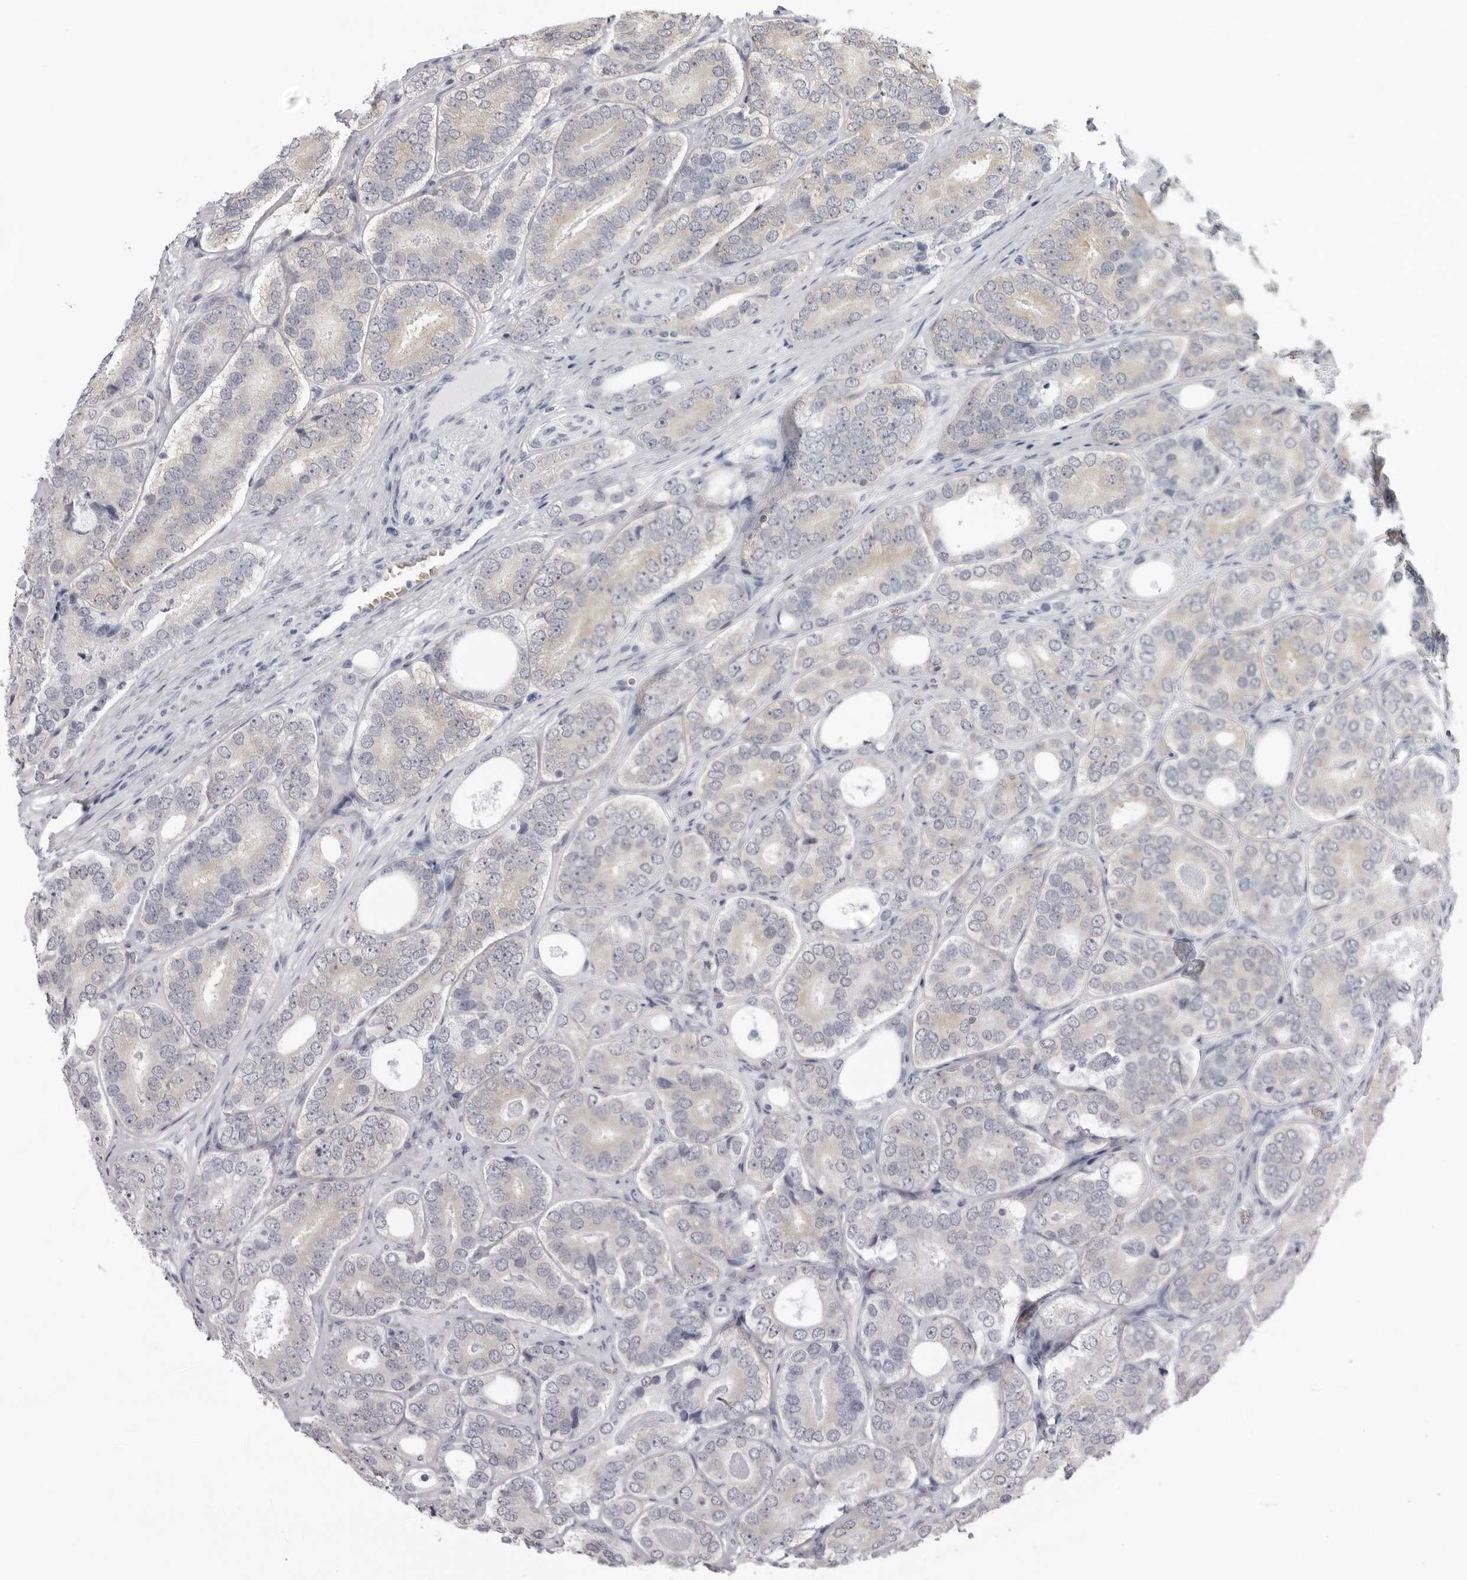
{"staining": {"intensity": "weak", "quantity": "<25%", "location": "cytoplasmic/membranous"}, "tissue": "prostate cancer", "cell_type": "Tumor cells", "image_type": "cancer", "snomed": [{"axis": "morphology", "description": "Adenocarcinoma, High grade"}, {"axis": "topography", "description": "Prostate"}], "caption": "Tumor cells are negative for protein expression in human prostate cancer.", "gene": "EPB41", "patient": {"sex": "male", "age": 56}}